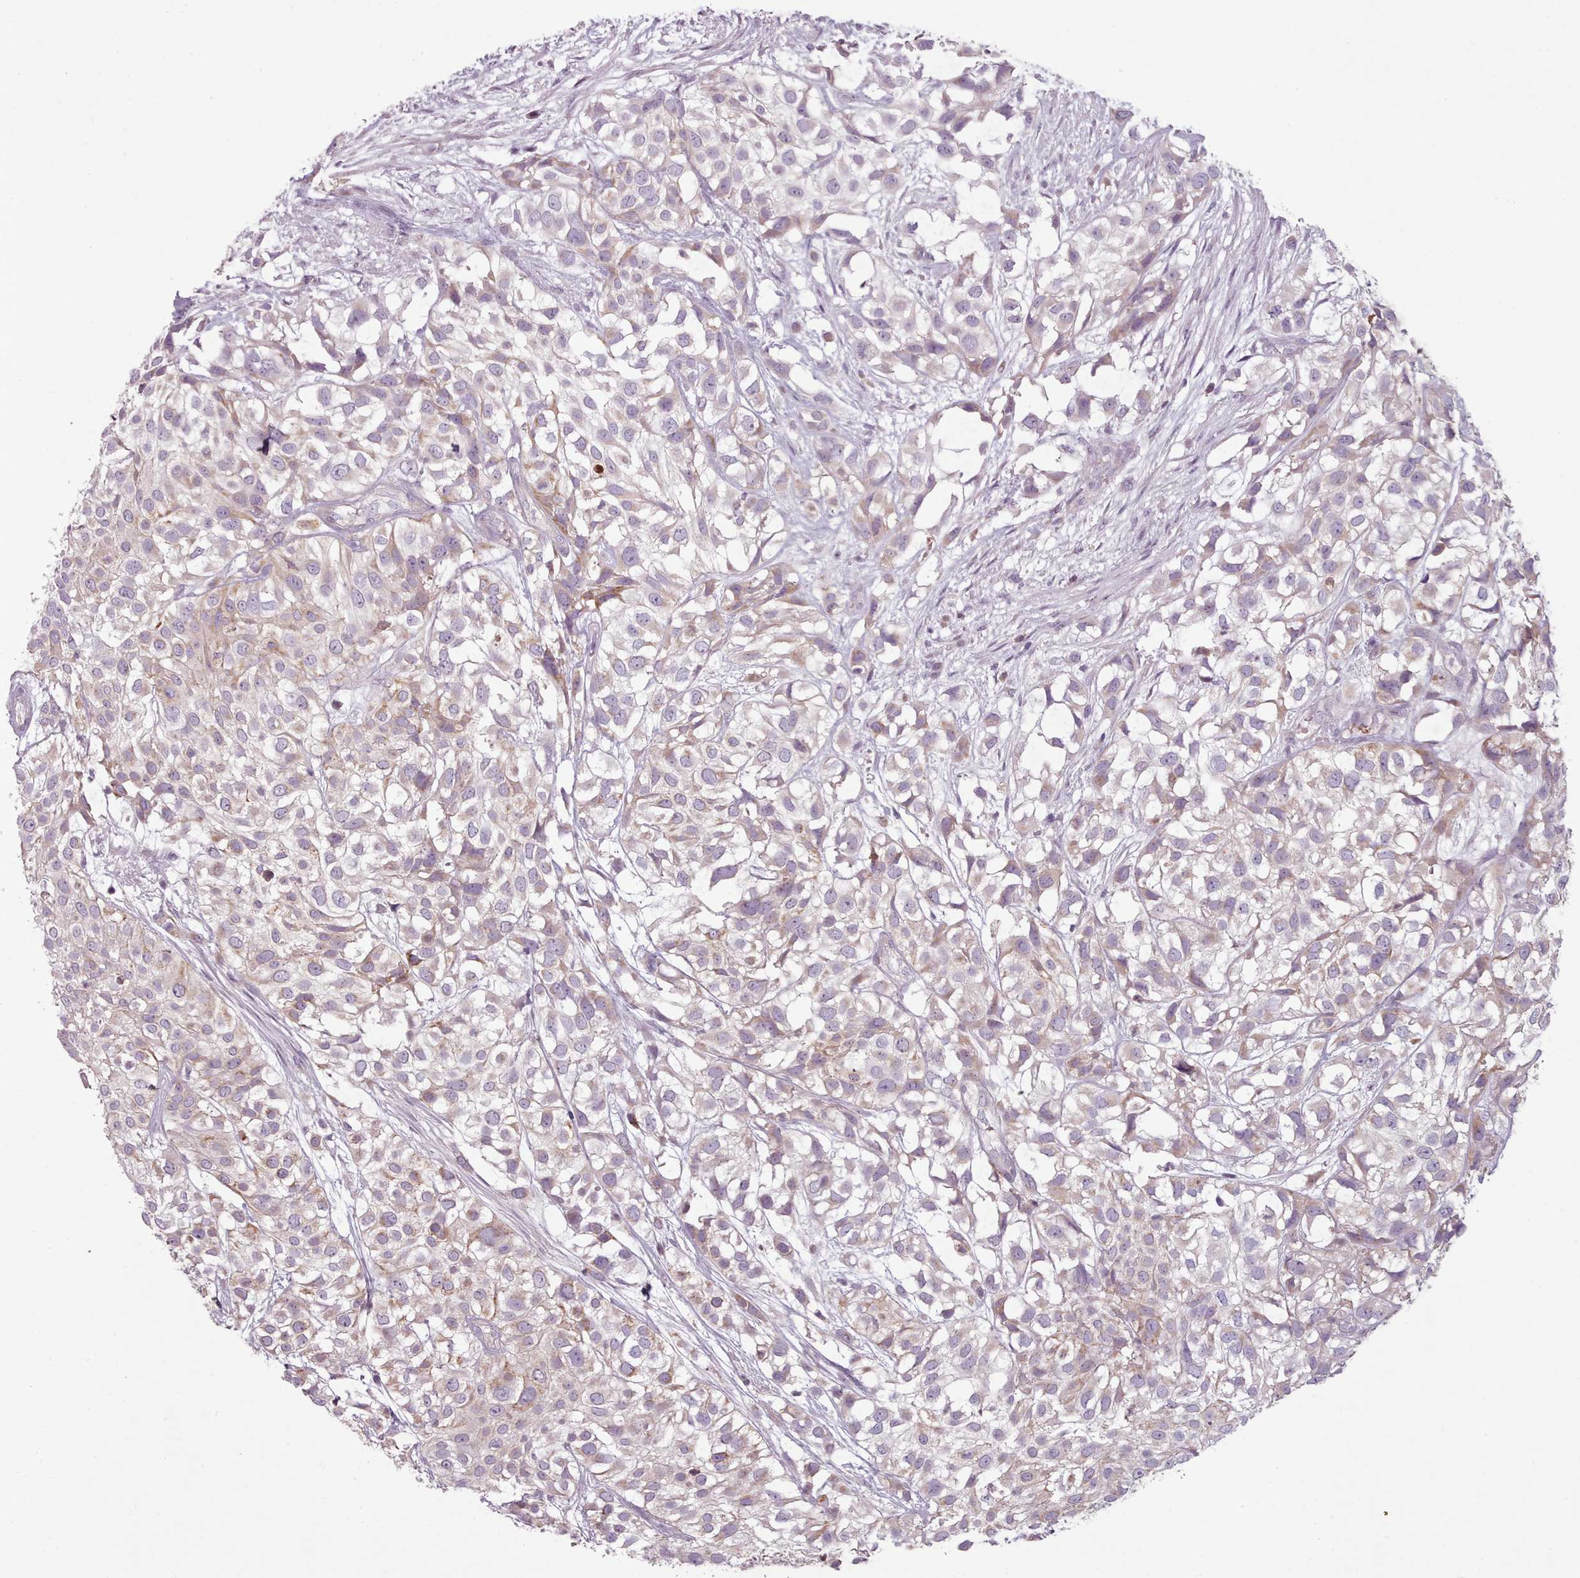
{"staining": {"intensity": "weak", "quantity": "25%-75%", "location": "cytoplasmic/membranous"}, "tissue": "urothelial cancer", "cell_type": "Tumor cells", "image_type": "cancer", "snomed": [{"axis": "morphology", "description": "Urothelial carcinoma, High grade"}, {"axis": "topography", "description": "Urinary bladder"}], "caption": "Human urothelial carcinoma (high-grade) stained for a protein (brown) shows weak cytoplasmic/membranous positive staining in approximately 25%-75% of tumor cells.", "gene": "LAPTM5", "patient": {"sex": "male", "age": 56}}